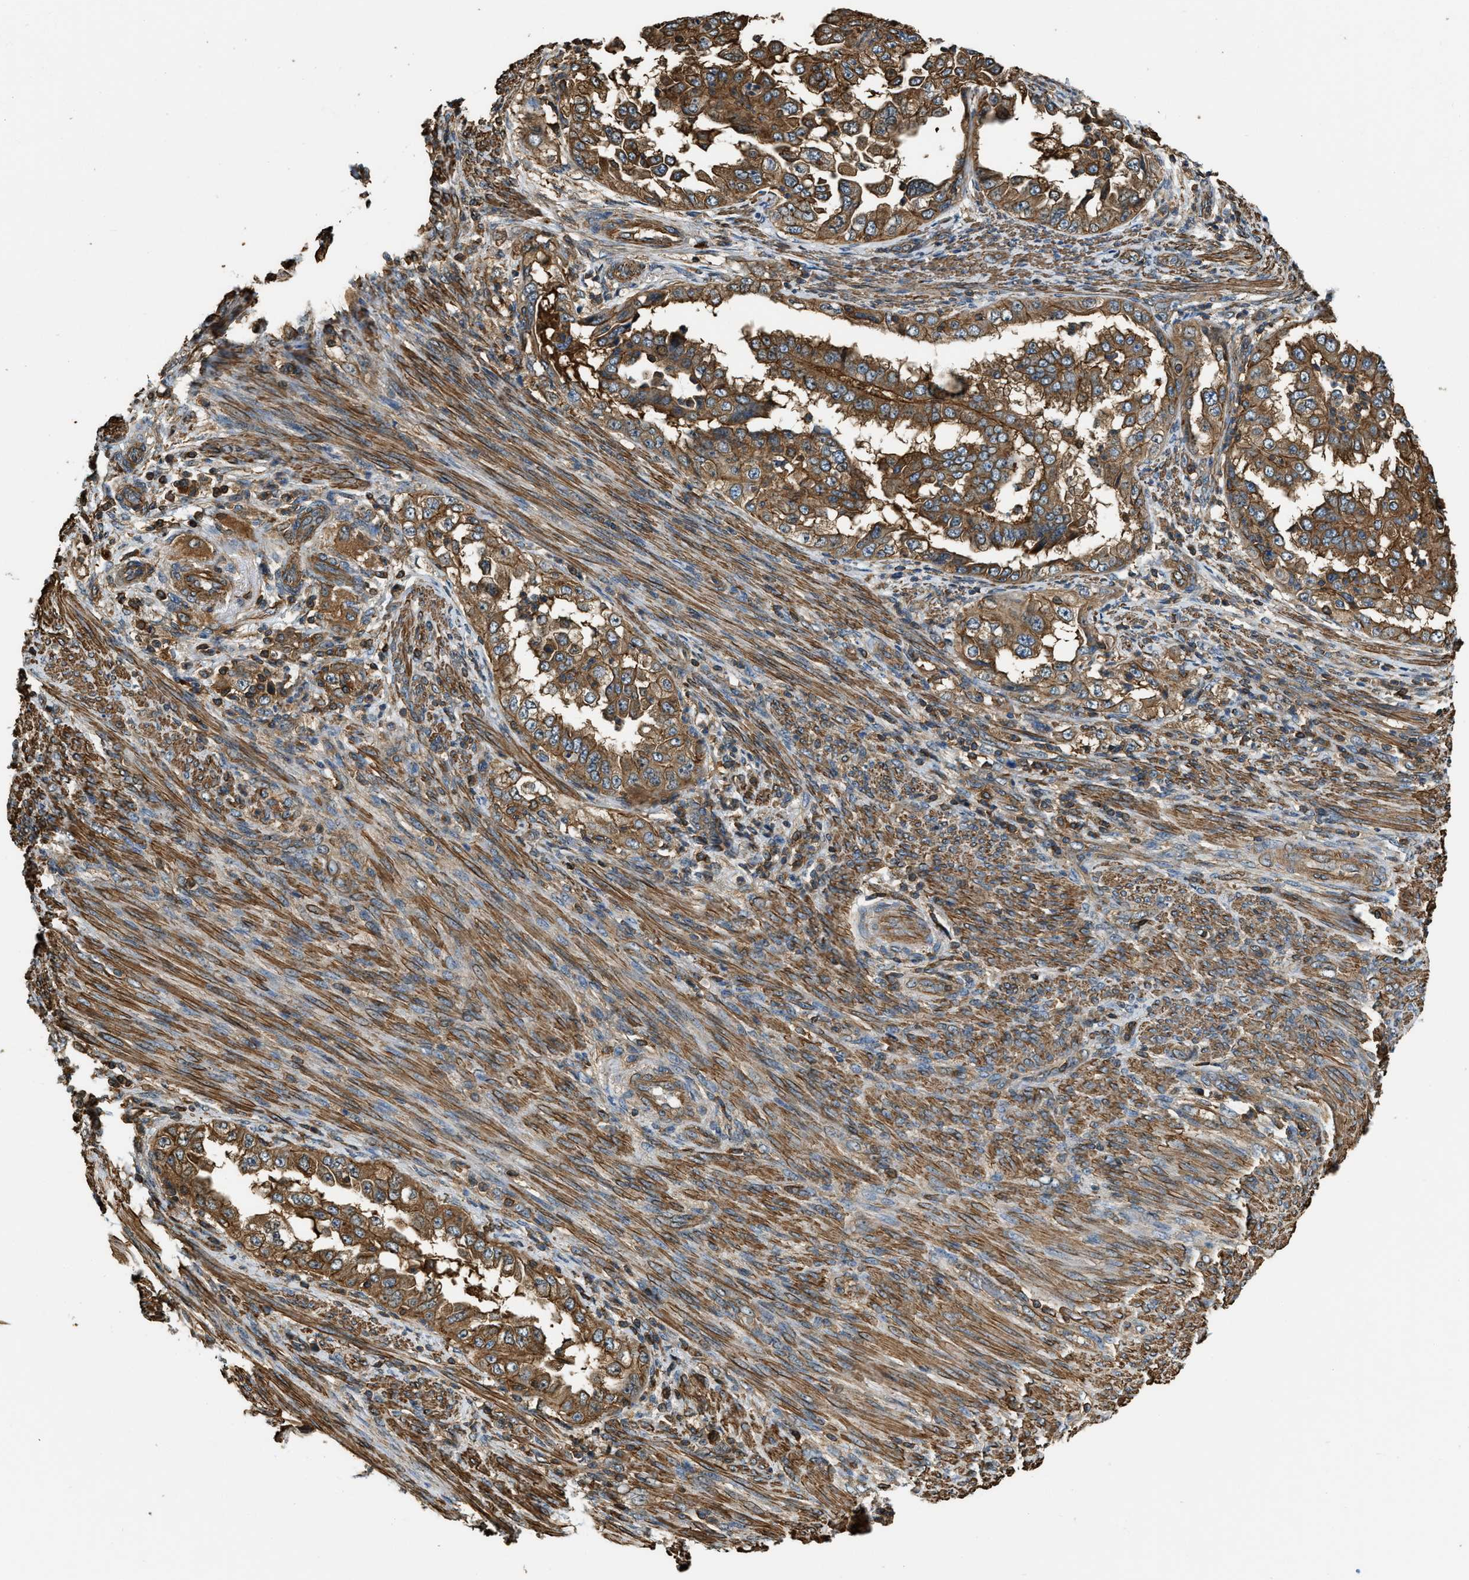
{"staining": {"intensity": "moderate", "quantity": ">75%", "location": "cytoplasmic/membranous"}, "tissue": "endometrial cancer", "cell_type": "Tumor cells", "image_type": "cancer", "snomed": [{"axis": "morphology", "description": "Adenocarcinoma, NOS"}, {"axis": "topography", "description": "Endometrium"}], "caption": "This is a photomicrograph of immunohistochemistry staining of adenocarcinoma (endometrial), which shows moderate positivity in the cytoplasmic/membranous of tumor cells.", "gene": "YARS1", "patient": {"sex": "female", "age": 85}}